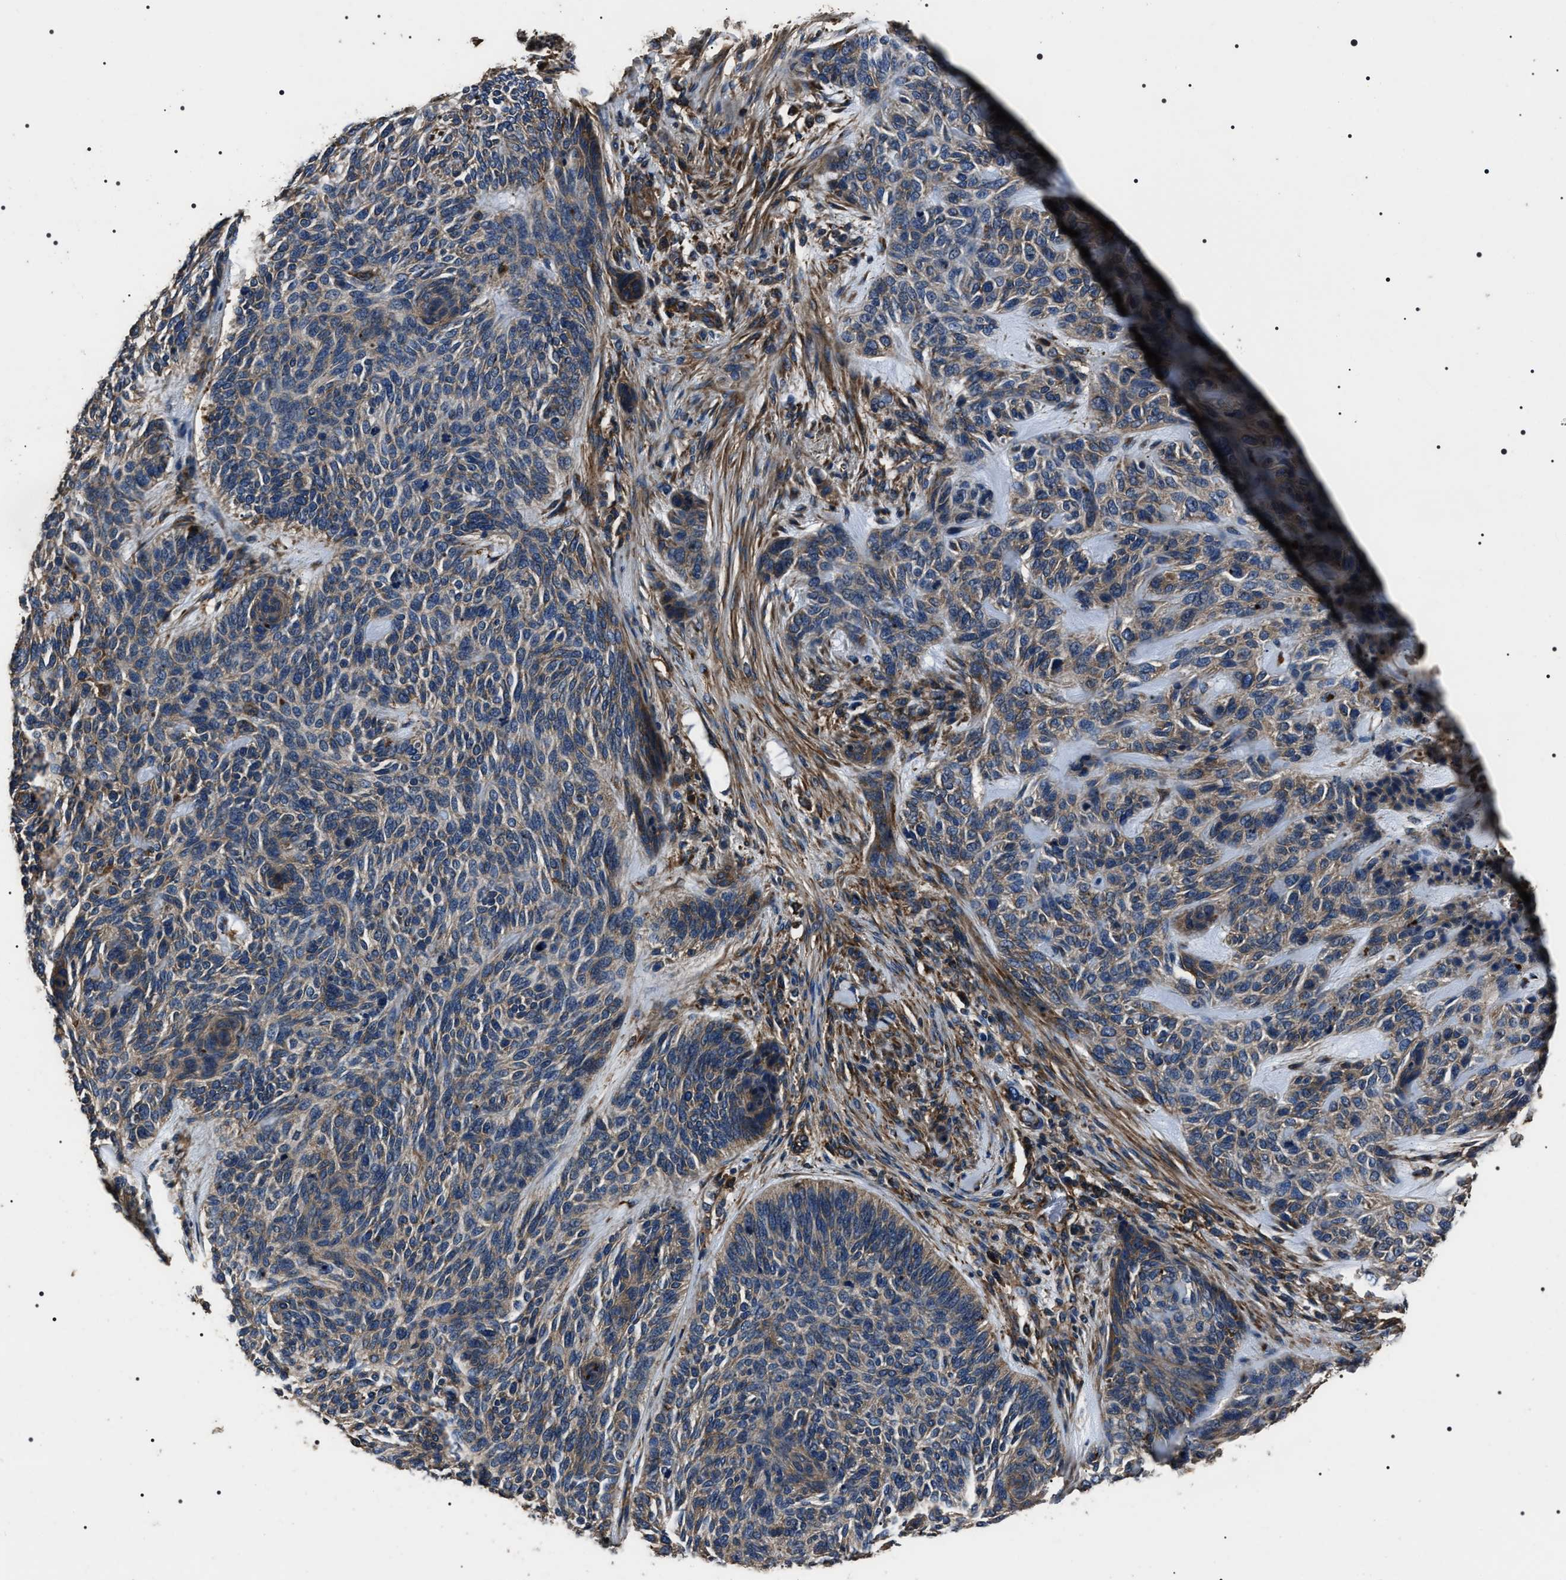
{"staining": {"intensity": "weak", "quantity": "25%-75%", "location": "cytoplasmic/membranous"}, "tissue": "skin cancer", "cell_type": "Tumor cells", "image_type": "cancer", "snomed": [{"axis": "morphology", "description": "Basal cell carcinoma"}, {"axis": "topography", "description": "Skin"}], "caption": "Immunohistochemistry (IHC) photomicrograph of neoplastic tissue: skin cancer (basal cell carcinoma) stained using immunohistochemistry displays low levels of weak protein expression localized specifically in the cytoplasmic/membranous of tumor cells, appearing as a cytoplasmic/membranous brown color.", "gene": "HSCB", "patient": {"sex": "male", "age": 55}}